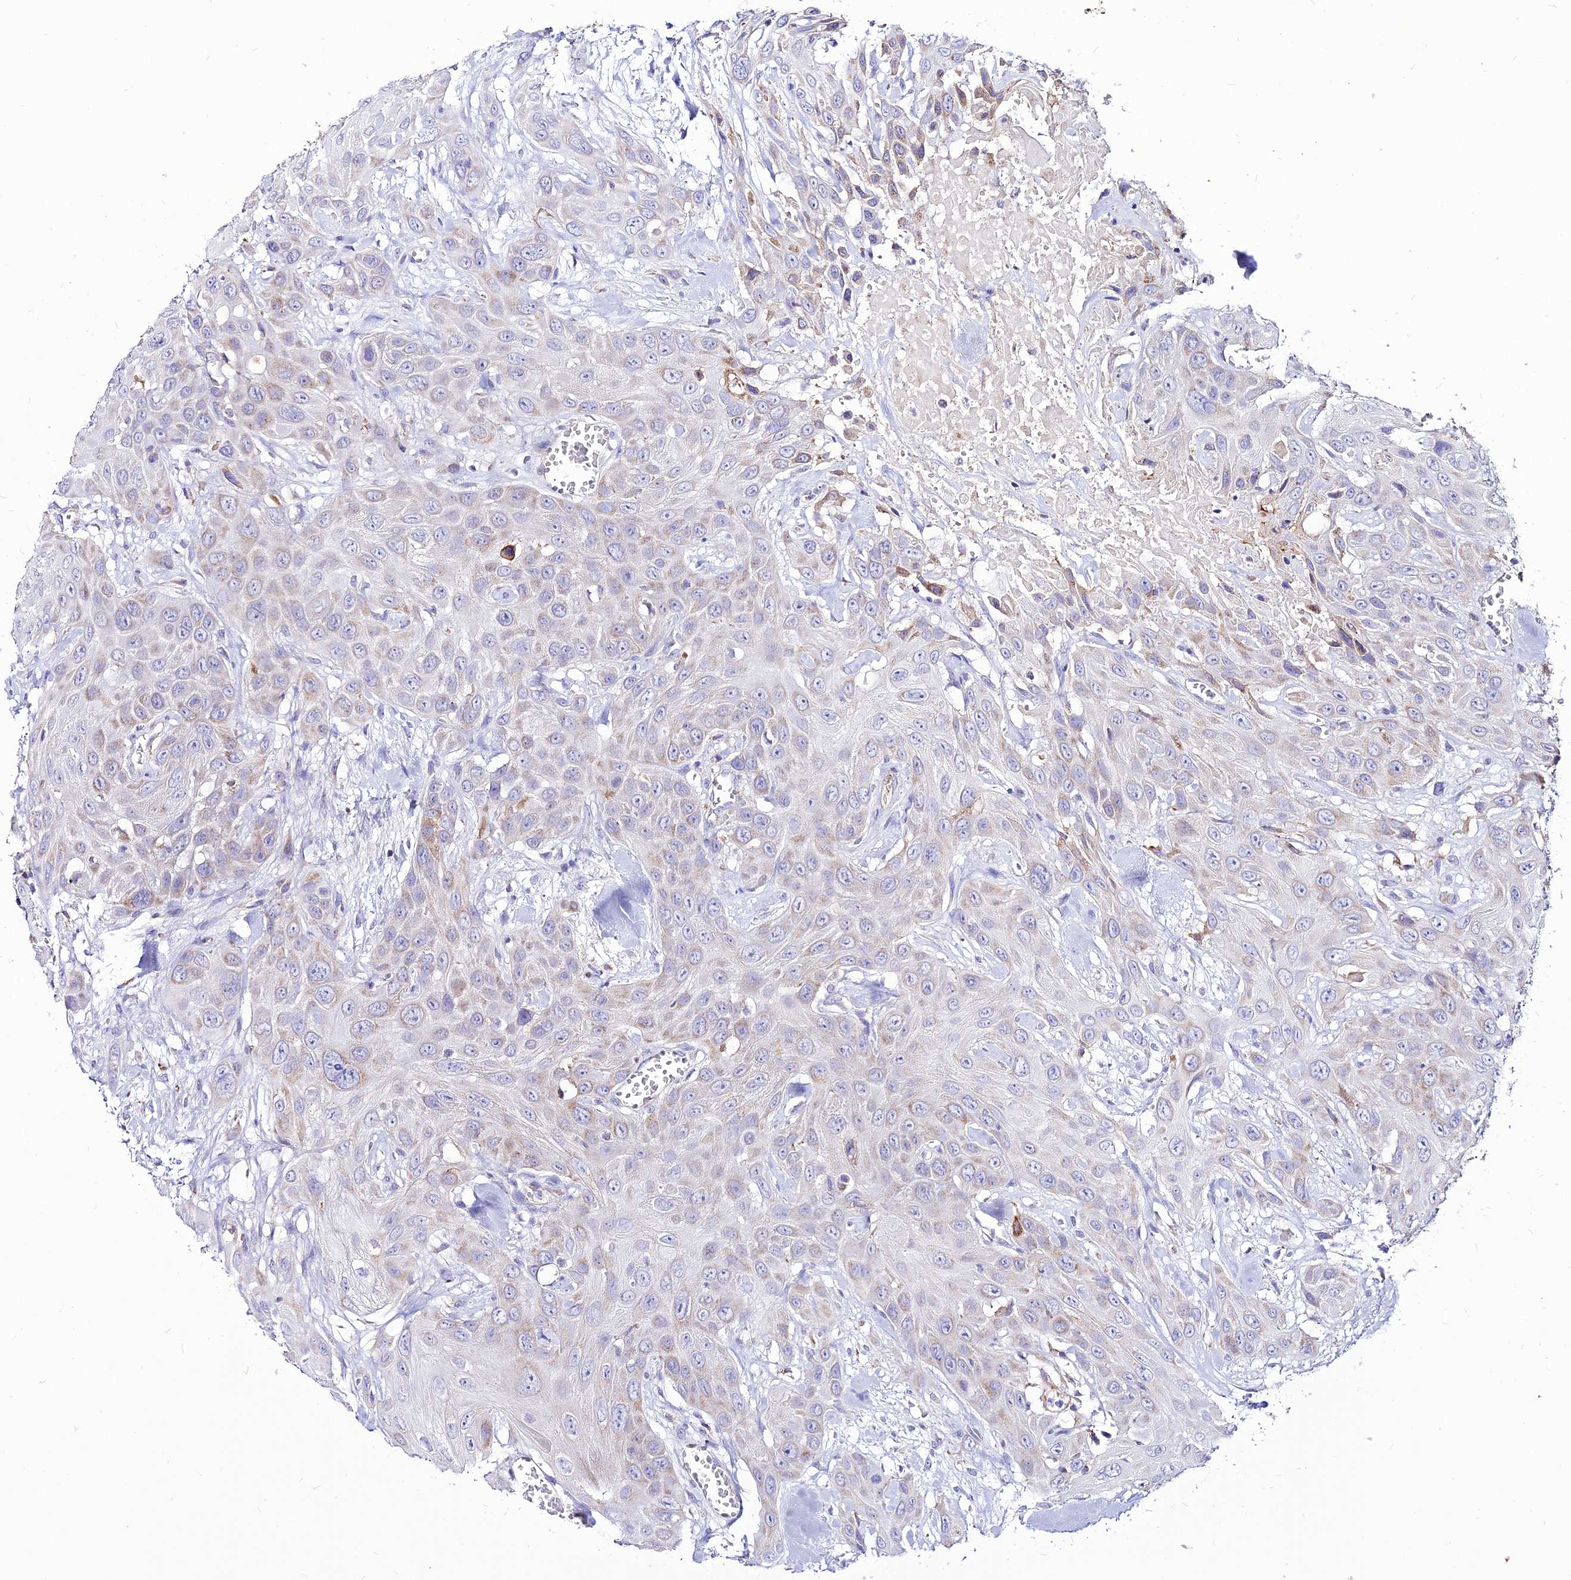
{"staining": {"intensity": "weak", "quantity": "<25%", "location": "cytoplasmic/membranous"}, "tissue": "head and neck cancer", "cell_type": "Tumor cells", "image_type": "cancer", "snomed": [{"axis": "morphology", "description": "Squamous cell carcinoma, NOS"}, {"axis": "topography", "description": "Head-Neck"}], "caption": "There is no significant staining in tumor cells of head and neck cancer (squamous cell carcinoma).", "gene": "ECI1", "patient": {"sex": "male", "age": 81}}